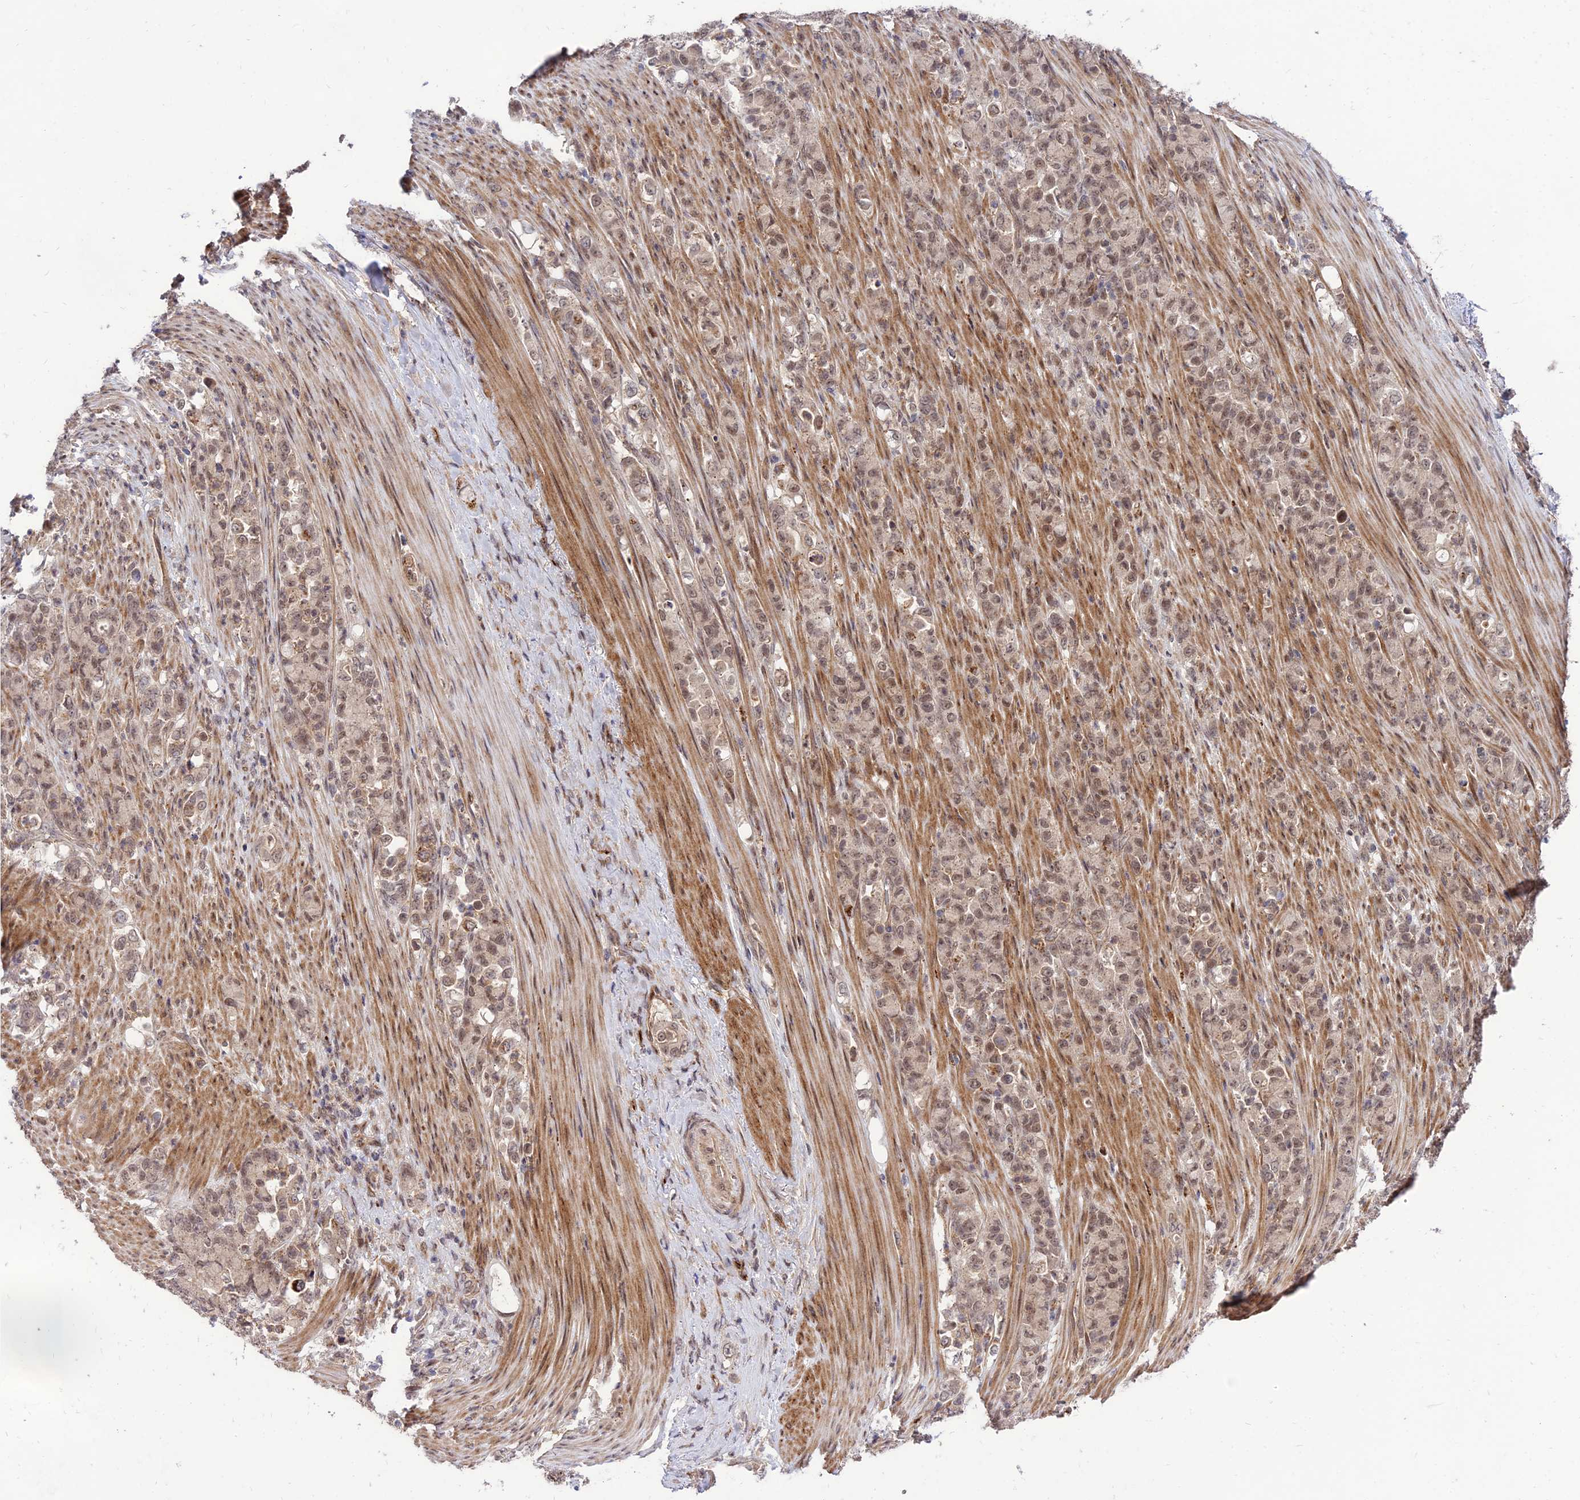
{"staining": {"intensity": "moderate", "quantity": ">75%", "location": "nuclear"}, "tissue": "stomach cancer", "cell_type": "Tumor cells", "image_type": "cancer", "snomed": [{"axis": "morphology", "description": "Normal tissue, NOS"}, {"axis": "morphology", "description": "Adenocarcinoma, NOS"}, {"axis": "topography", "description": "Stomach"}], "caption": "Stomach cancer stained with immunohistochemistry (IHC) exhibits moderate nuclear positivity in about >75% of tumor cells.", "gene": "ZNF85", "patient": {"sex": "female", "age": 79}}